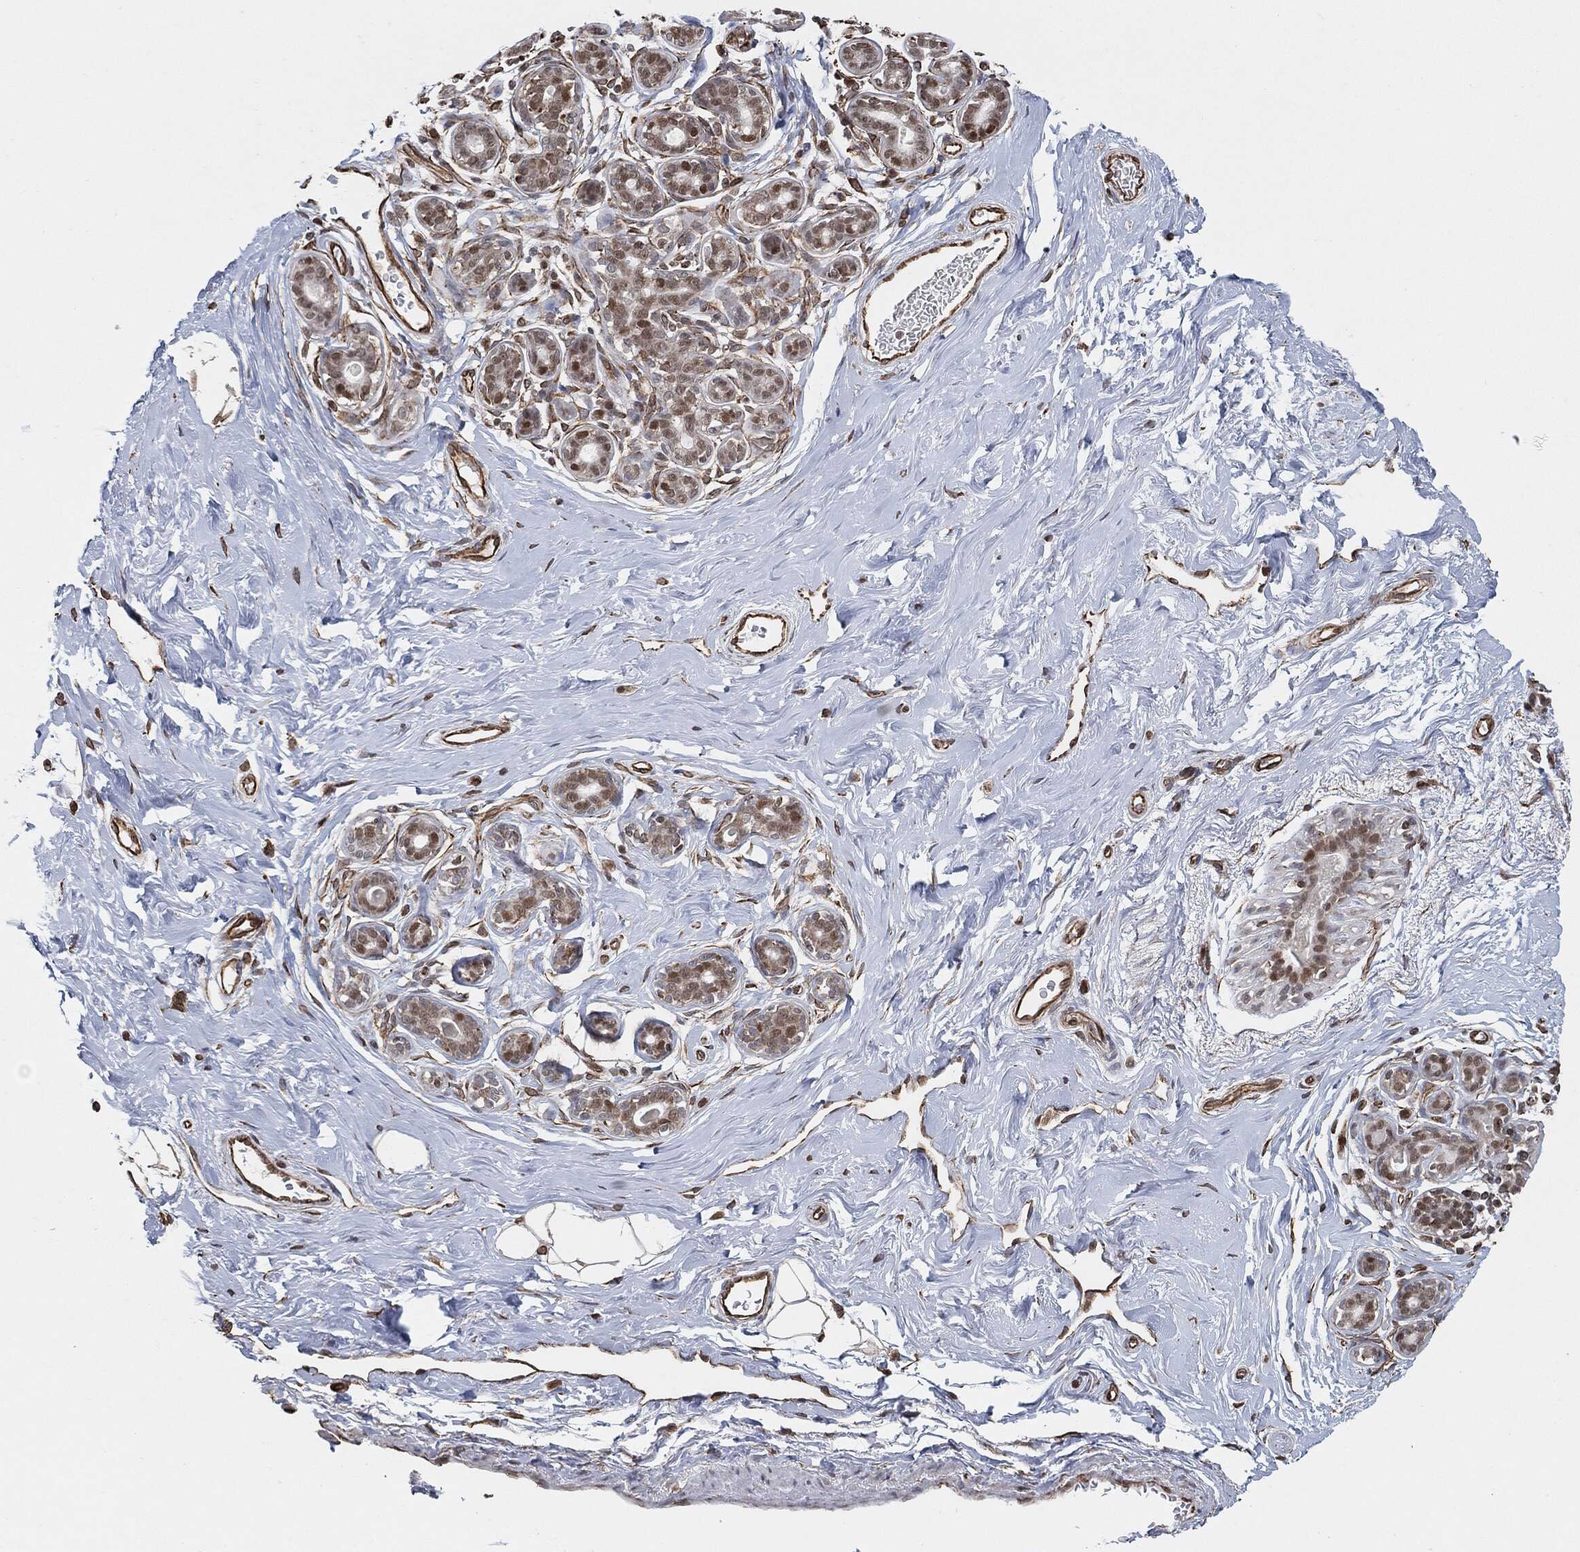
{"staining": {"intensity": "strong", "quantity": ">75%", "location": "nuclear"}, "tissue": "breast", "cell_type": "Adipocytes", "image_type": "normal", "snomed": [{"axis": "morphology", "description": "Normal tissue, NOS"}, {"axis": "topography", "description": "Skin"}, {"axis": "topography", "description": "Breast"}], "caption": "The photomicrograph reveals staining of unremarkable breast, revealing strong nuclear protein expression (brown color) within adipocytes. The staining was performed using DAB (3,3'-diaminobenzidine), with brown indicating positive protein expression. Nuclei are stained blue with hematoxylin.", "gene": "TP53RK", "patient": {"sex": "female", "age": 43}}